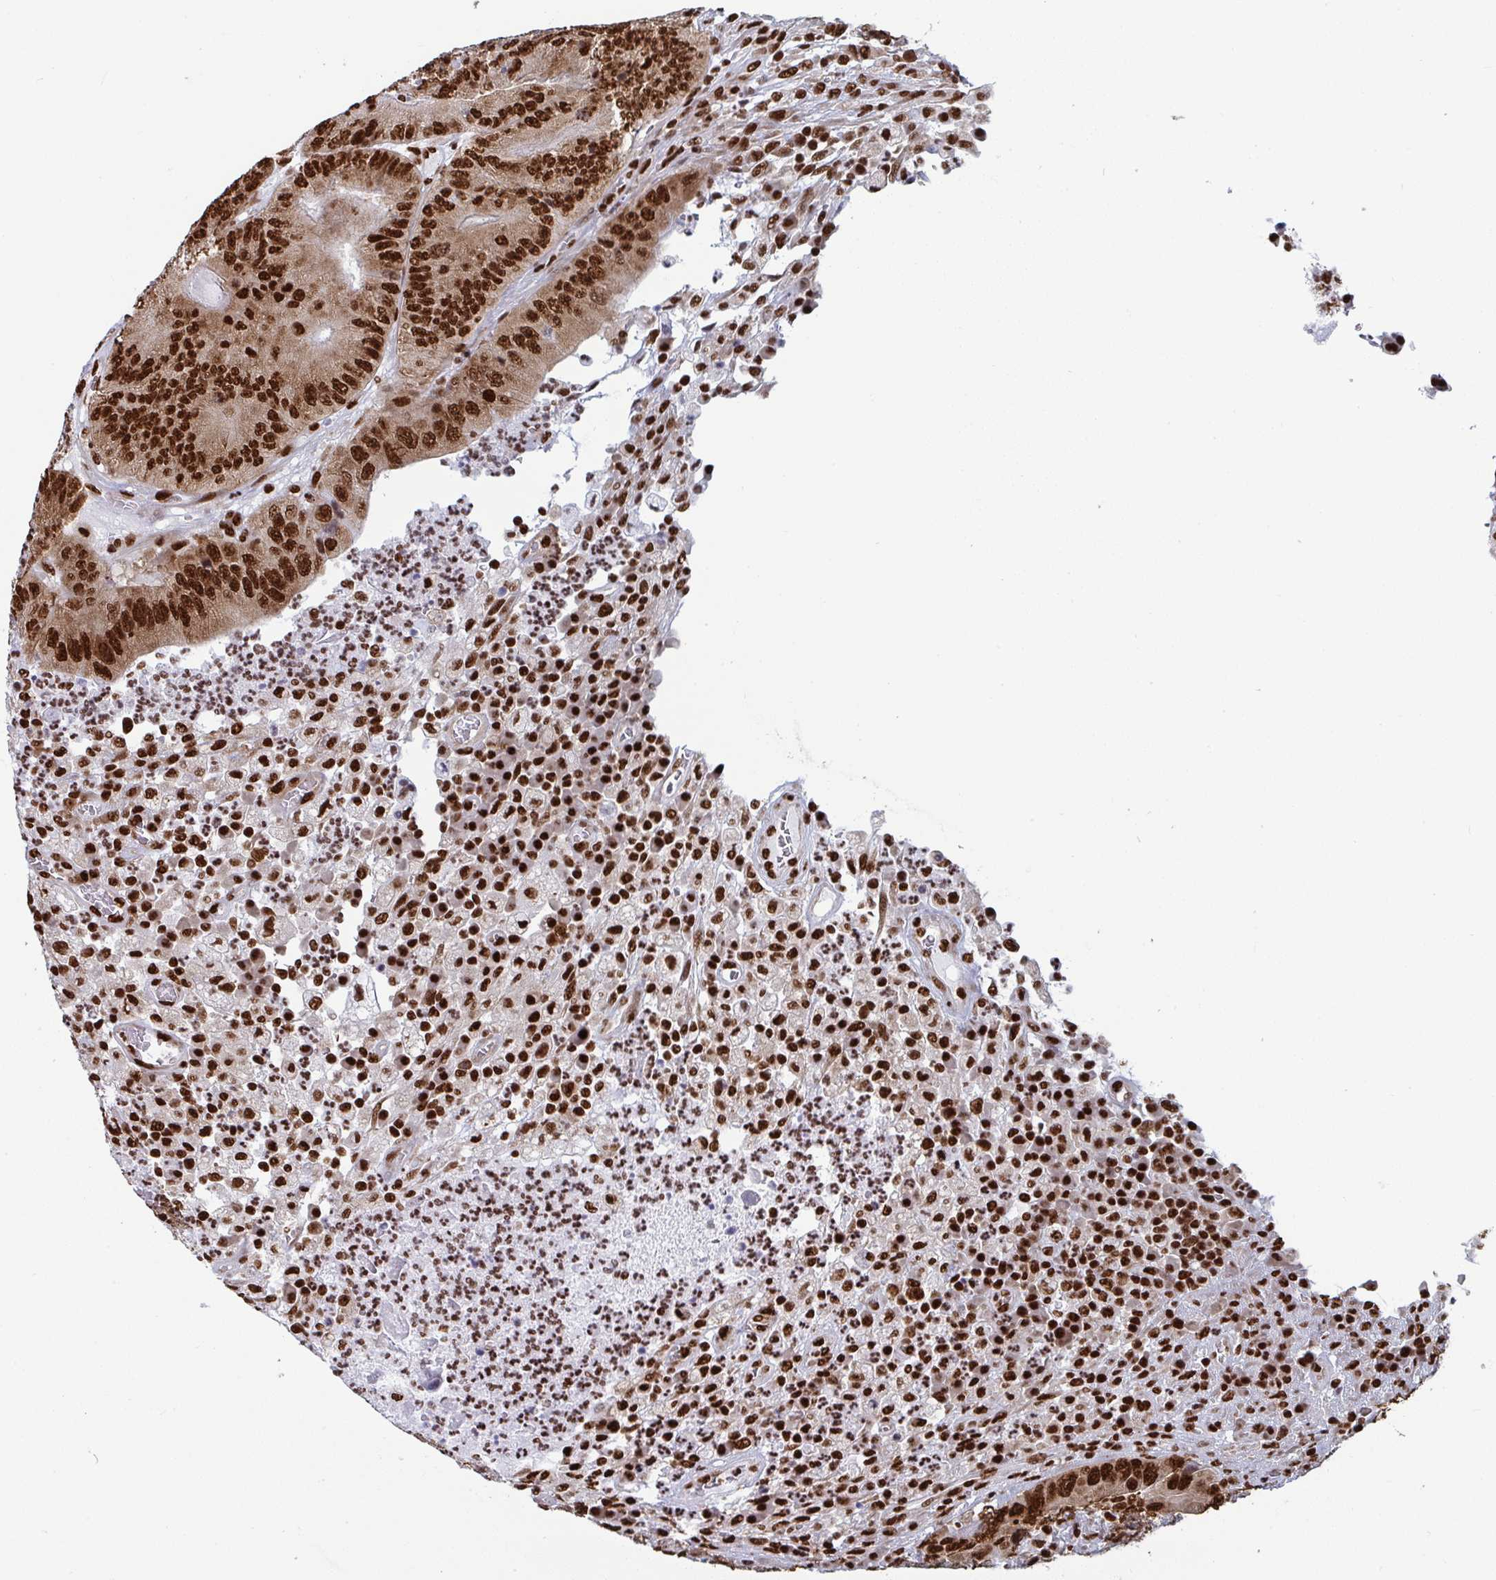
{"staining": {"intensity": "strong", "quantity": ">75%", "location": "nuclear"}, "tissue": "colorectal cancer", "cell_type": "Tumor cells", "image_type": "cancer", "snomed": [{"axis": "morphology", "description": "Adenocarcinoma, NOS"}, {"axis": "topography", "description": "Colon"}], "caption": "Immunohistochemistry (IHC) photomicrograph of human adenocarcinoma (colorectal) stained for a protein (brown), which displays high levels of strong nuclear expression in approximately >75% of tumor cells.", "gene": "GAR1", "patient": {"sex": "female", "age": 86}}